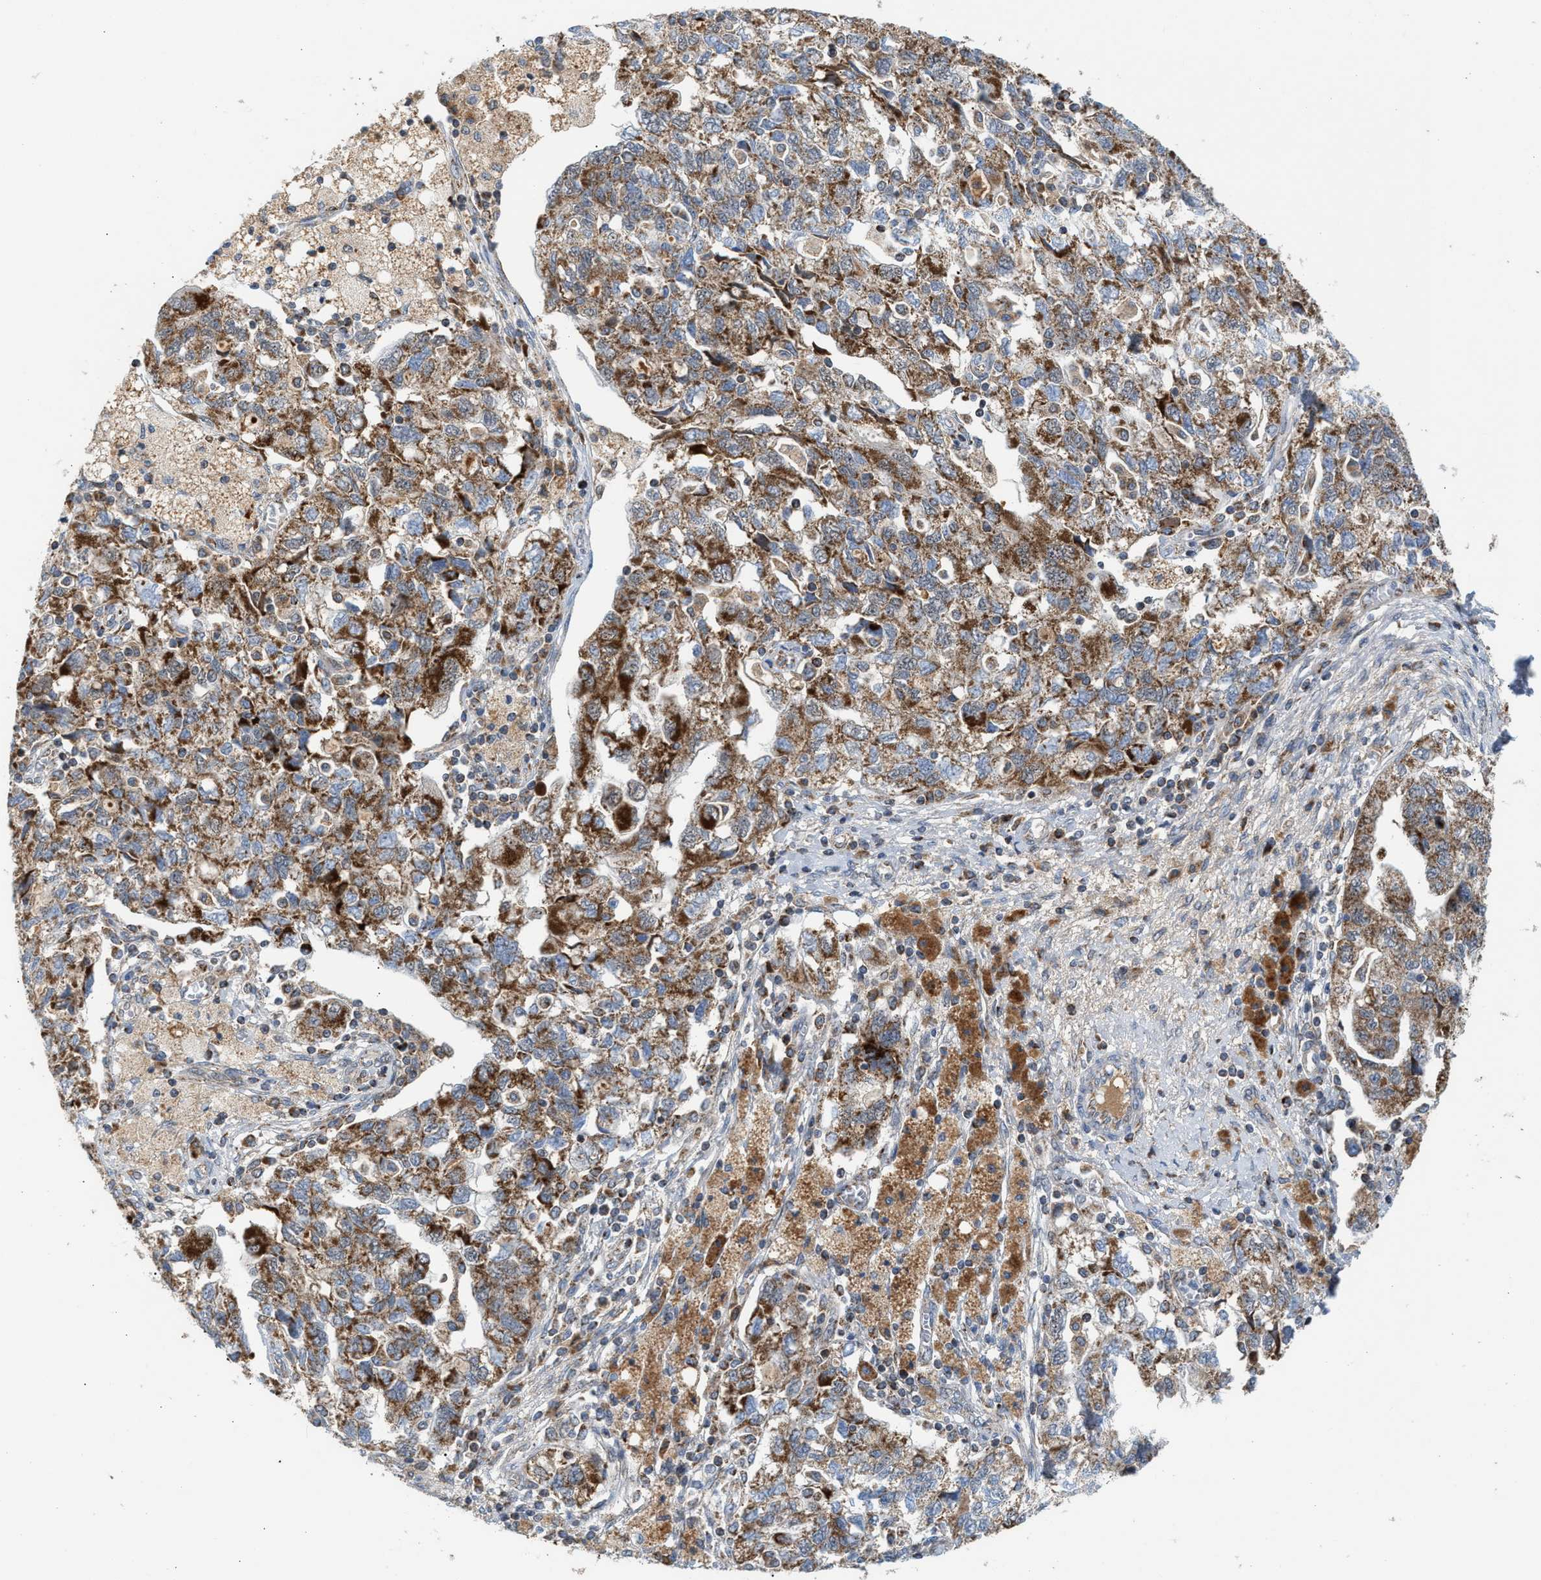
{"staining": {"intensity": "moderate", "quantity": ">75%", "location": "cytoplasmic/membranous"}, "tissue": "ovarian cancer", "cell_type": "Tumor cells", "image_type": "cancer", "snomed": [{"axis": "morphology", "description": "Carcinoma, NOS"}, {"axis": "morphology", "description": "Cystadenocarcinoma, serous, NOS"}, {"axis": "topography", "description": "Ovary"}], "caption": "Ovarian cancer tissue displays moderate cytoplasmic/membranous staining in approximately >75% of tumor cells", "gene": "PMPCA", "patient": {"sex": "female", "age": 69}}